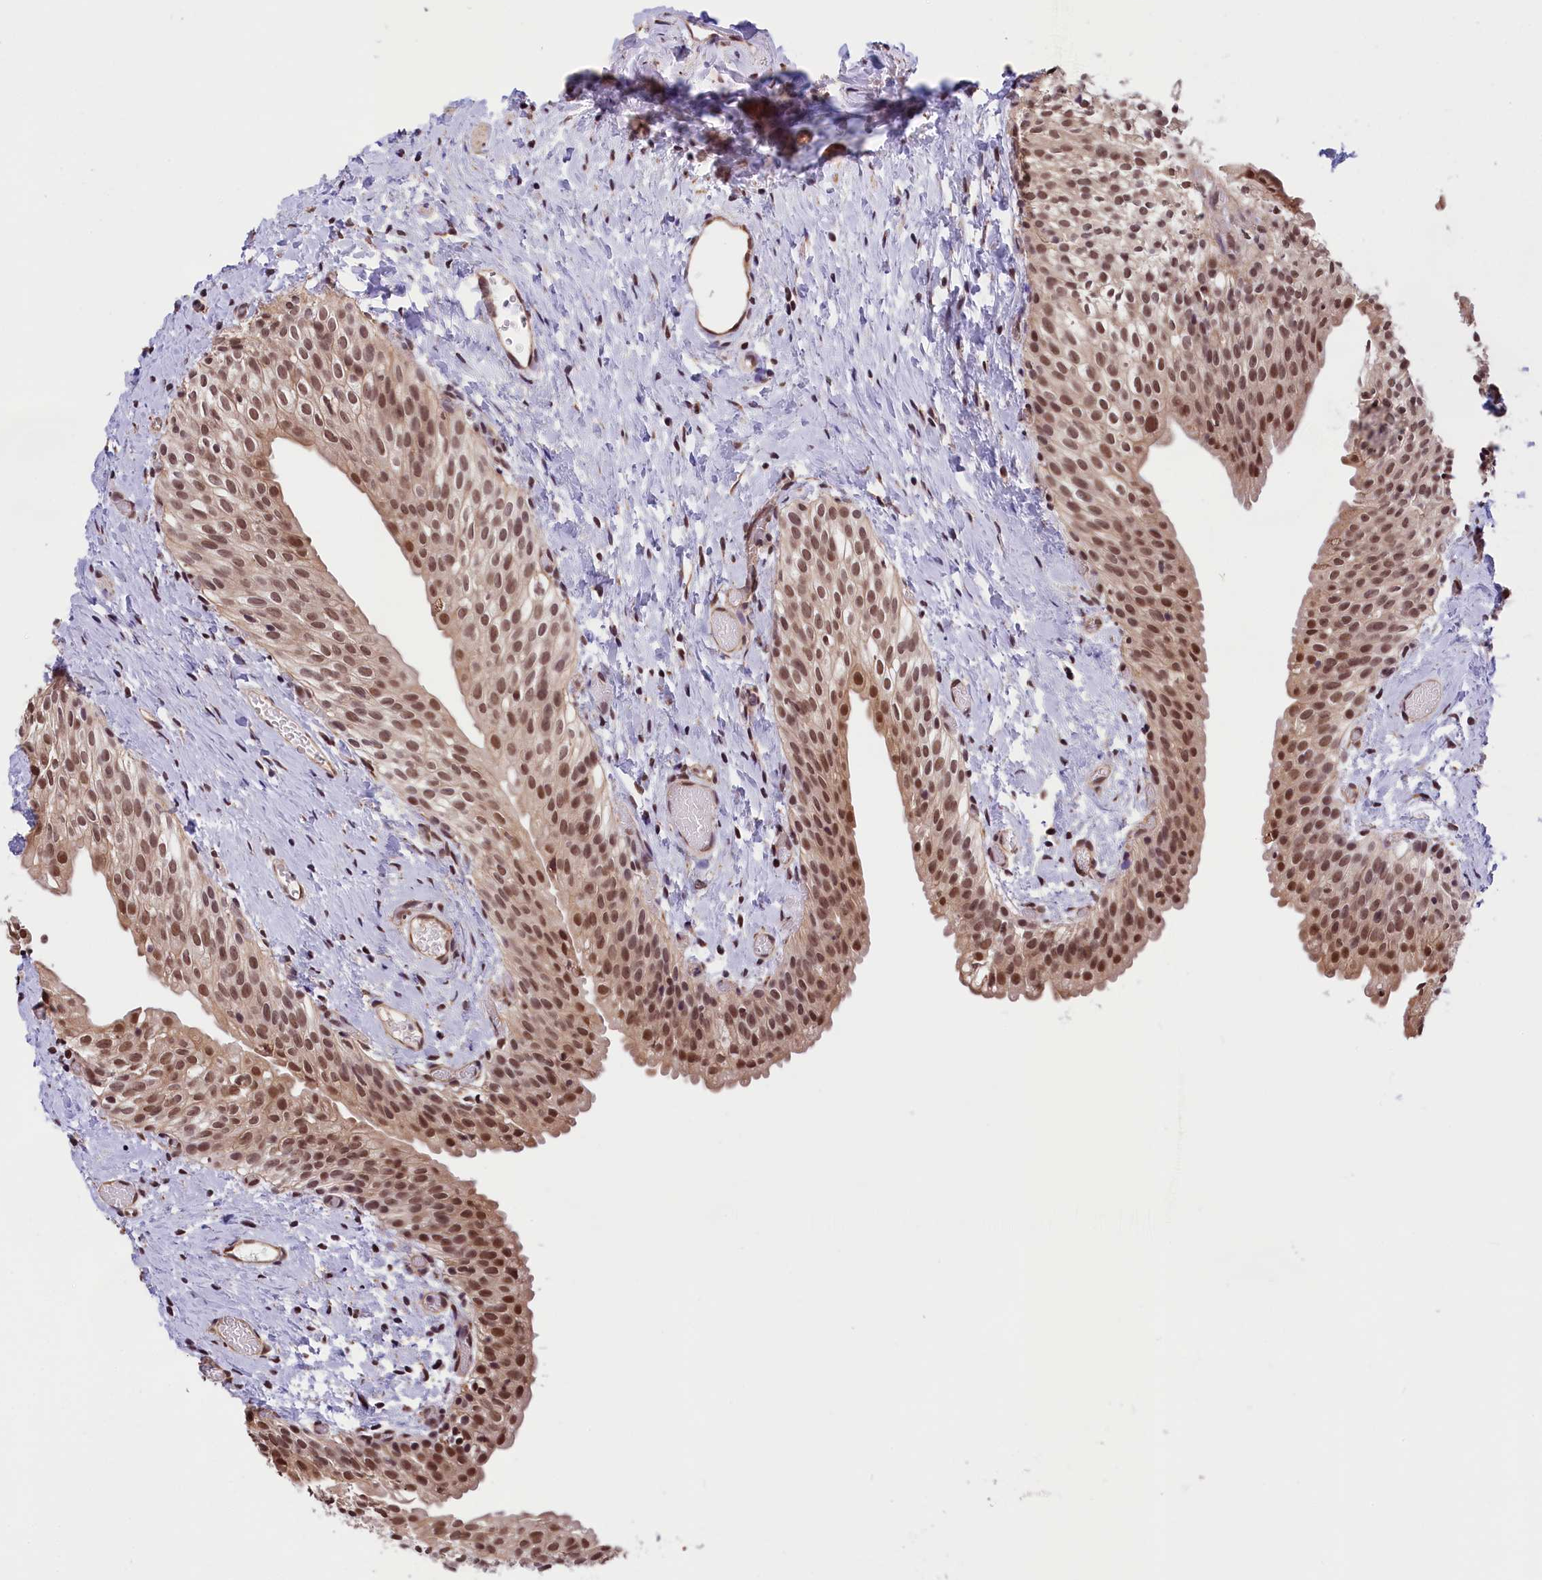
{"staining": {"intensity": "moderate", "quantity": ">75%", "location": "nuclear"}, "tissue": "urinary bladder", "cell_type": "Urothelial cells", "image_type": "normal", "snomed": [{"axis": "morphology", "description": "Normal tissue, NOS"}, {"axis": "topography", "description": "Urinary bladder"}], "caption": "Urinary bladder stained with DAB immunohistochemistry demonstrates medium levels of moderate nuclear positivity in about >75% of urothelial cells.", "gene": "ZC3H4", "patient": {"sex": "male", "age": 1}}